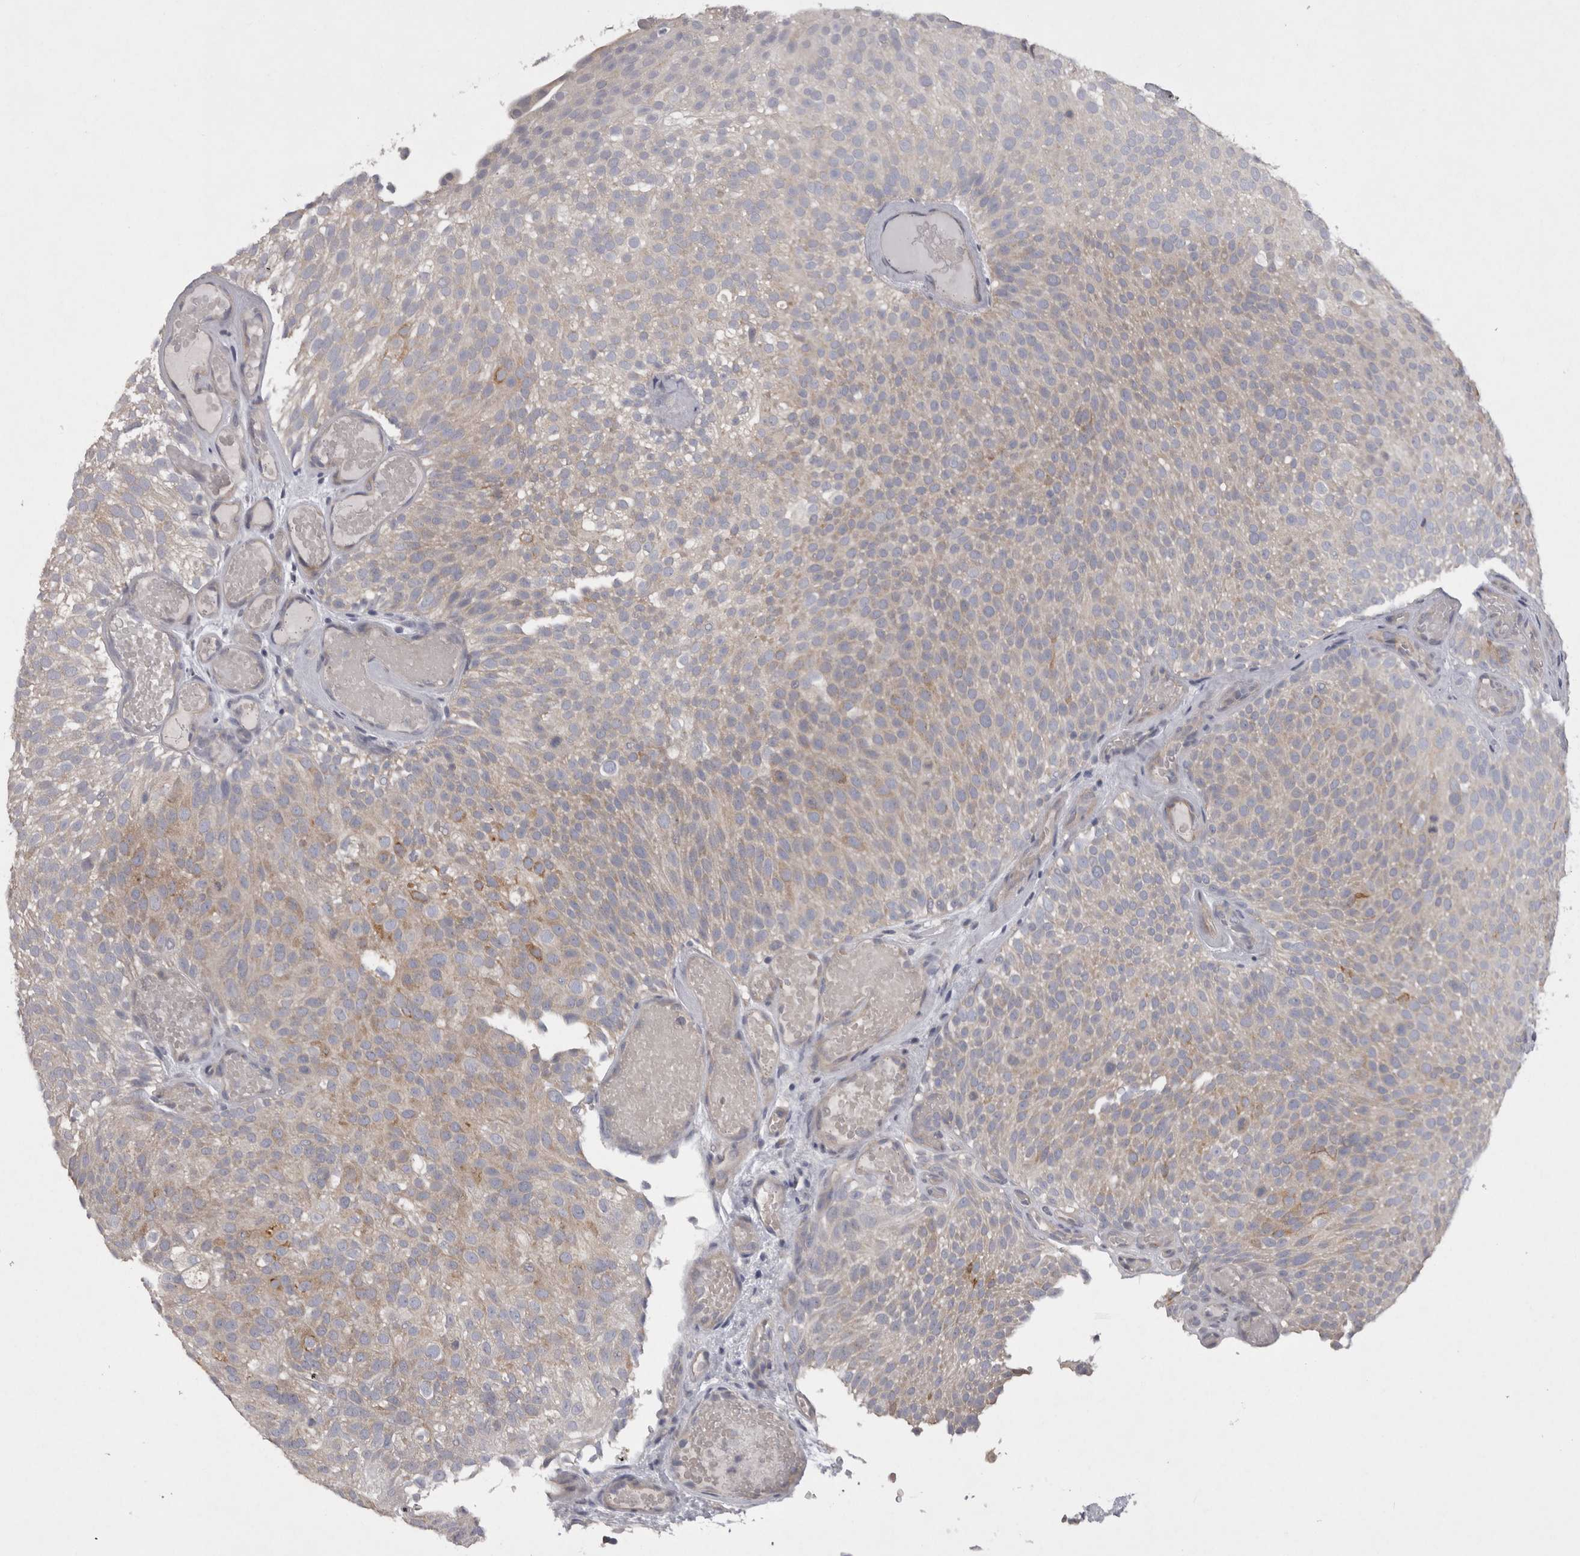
{"staining": {"intensity": "weak", "quantity": "<25%", "location": "cytoplasmic/membranous"}, "tissue": "urothelial cancer", "cell_type": "Tumor cells", "image_type": "cancer", "snomed": [{"axis": "morphology", "description": "Urothelial carcinoma, Low grade"}, {"axis": "topography", "description": "Urinary bladder"}], "caption": "DAB (3,3'-diaminobenzidine) immunohistochemical staining of urothelial cancer reveals no significant positivity in tumor cells.", "gene": "LRRC40", "patient": {"sex": "male", "age": 78}}